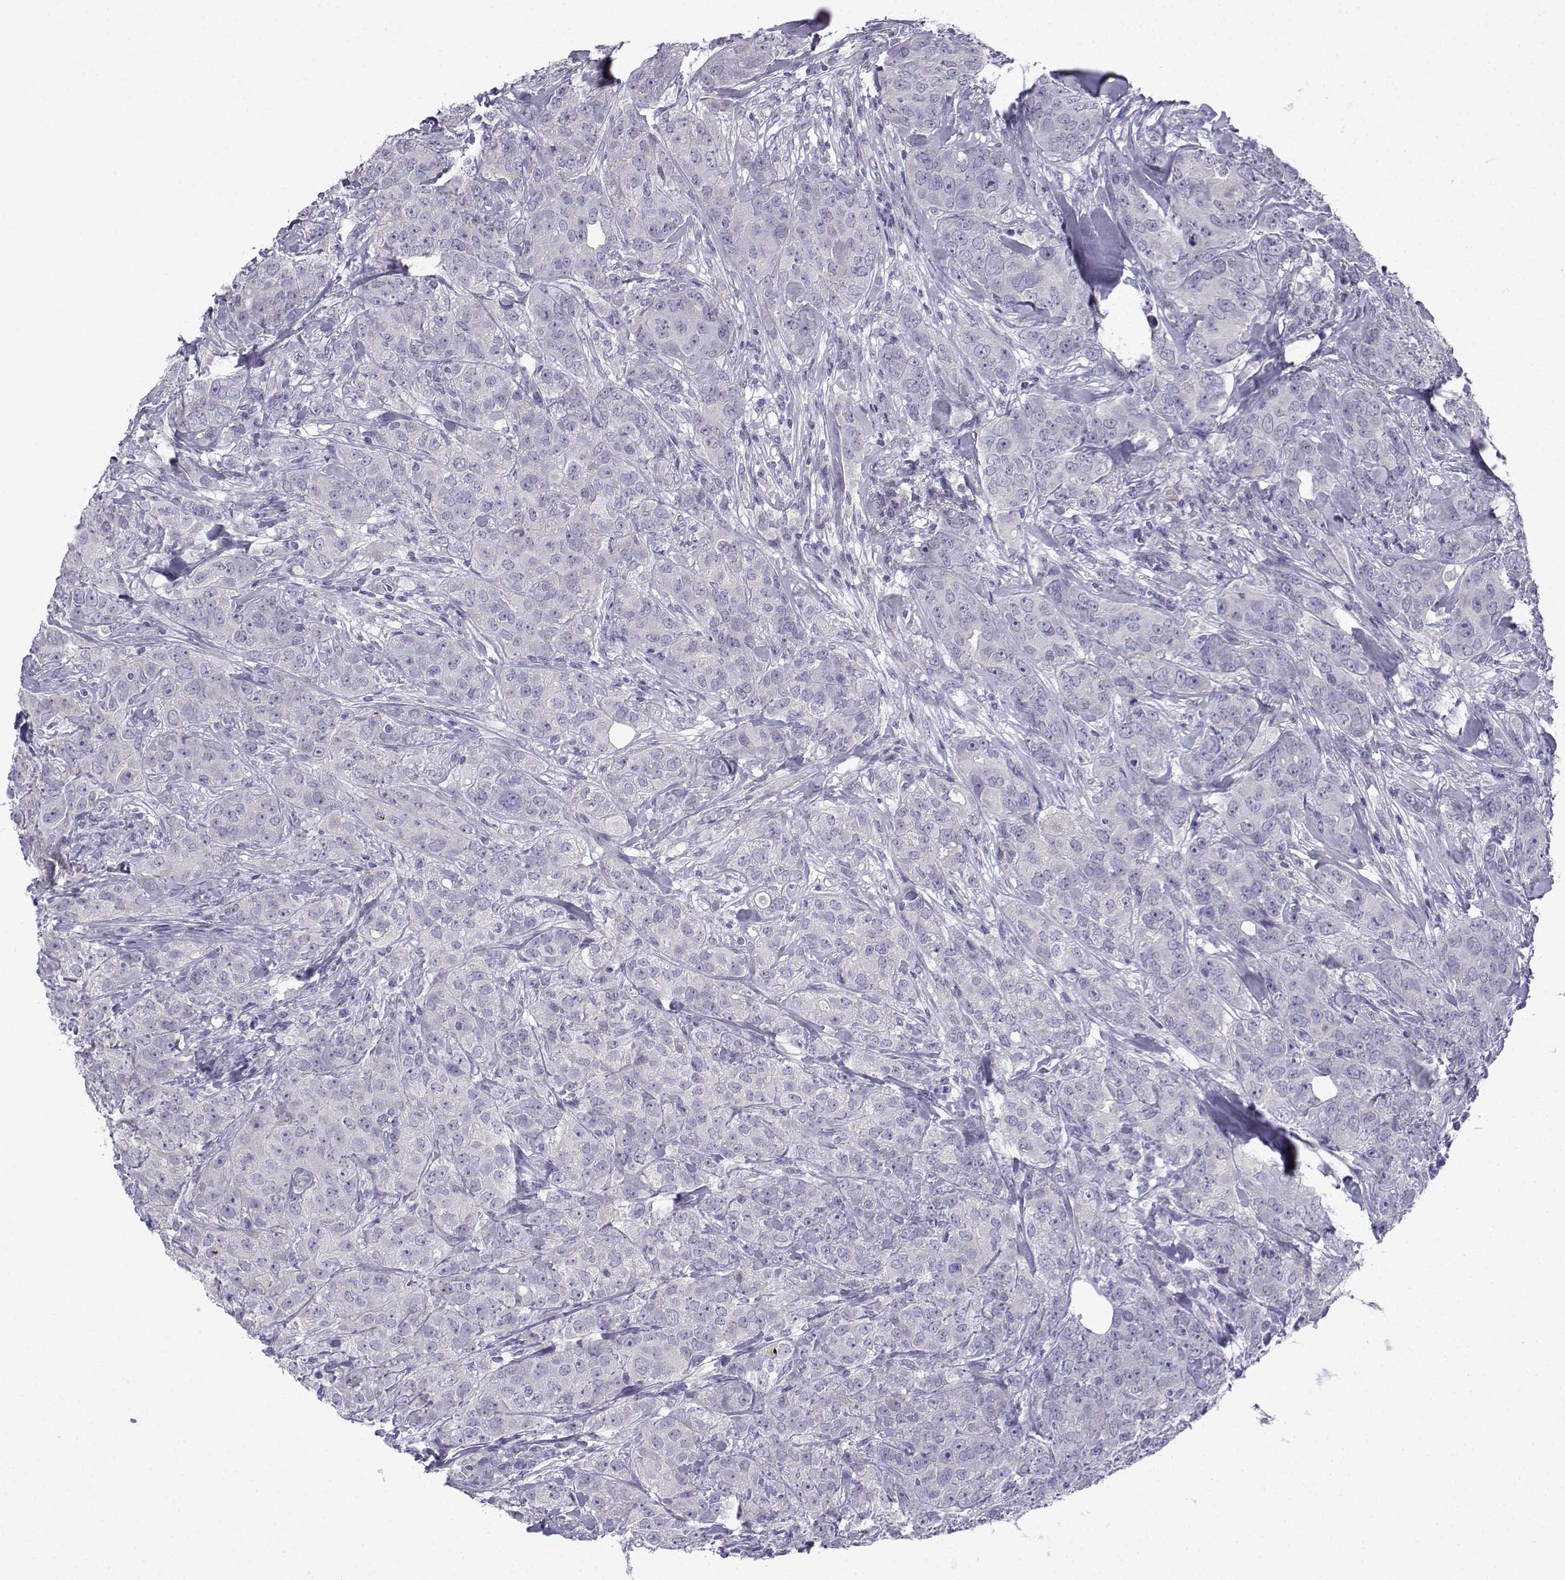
{"staining": {"intensity": "negative", "quantity": "none", "location": "none"}, "tissue": "breast cancer", "cell_type": "Tumor cells", "image_type": "cancer", "snomed": [{"axis": "morphology", "description": "Duct carcinoma"}, {"axis": "topography", "description": "Breast"}], "caption": "Tumor cells show no significant protein staining in breast cancer. (Brightfield microscopy of DAB (3,3'-diaminobenzidine) immunohistochemistry (IHC) at high magnification).", "gene": "SPACA7", "patient": {"sex": "female", "age": 43}}